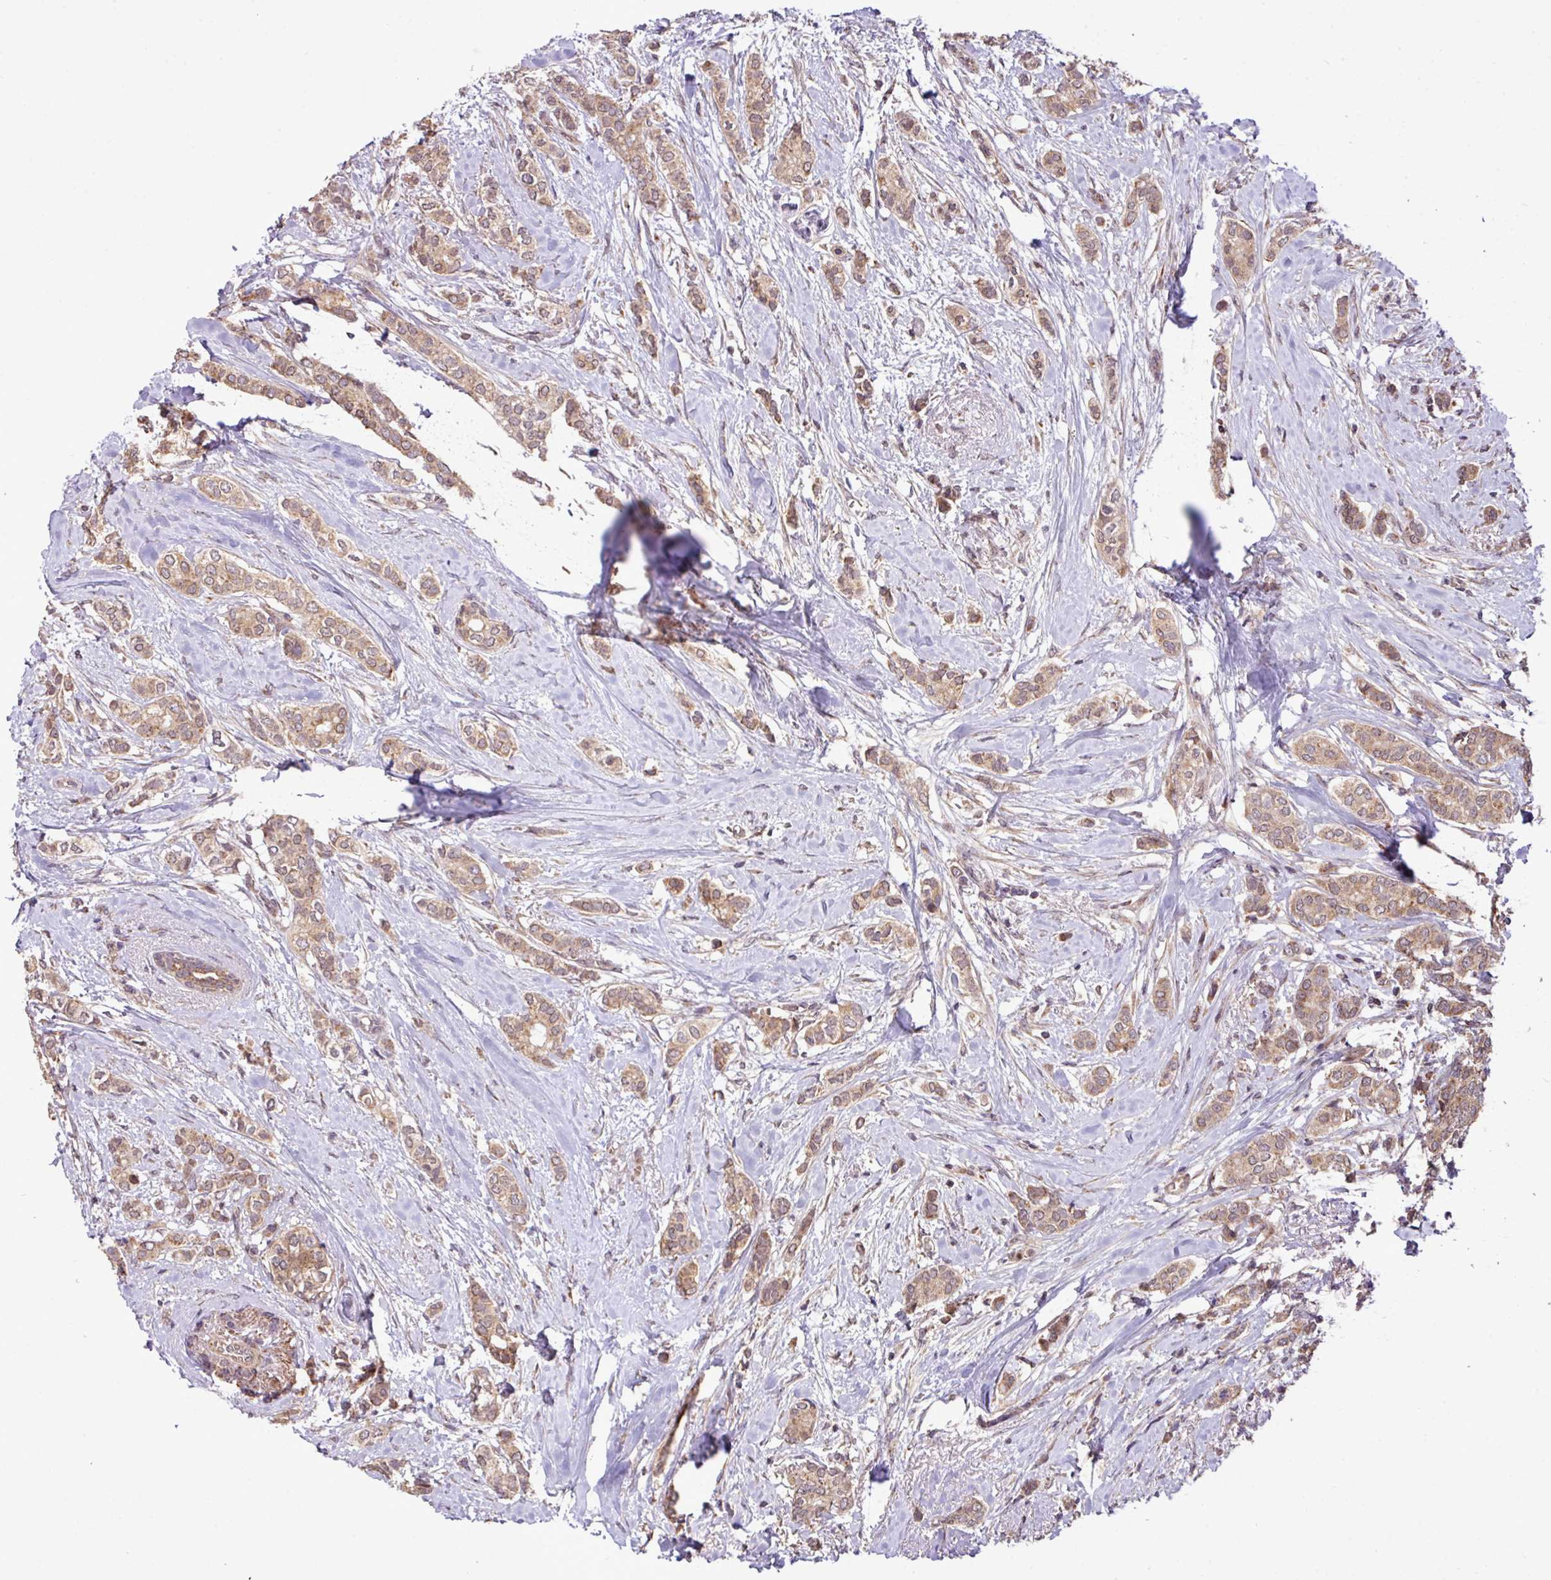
{"staining": {"intensity": "moderate", "quantity": ">75%", "location": "cytoplasmic/membranous"}, "tissue": "breast cancer", "cell_type": "Tumor cells", "image_type": "cancer", "snomed": [{"axis": "morphology", "description": "Duct carcinoma"}, {"axis": "topography", "description": "Breast"}], "caption": "Intraductal carcinoma (breast) was stained to show a protein in brown. There is medium levels of moderate cytoplasmic/membranous staining in about >75% of tumor cells.", "gene": "YPEL3", "patient": {"sex": "female", "age": 73}}